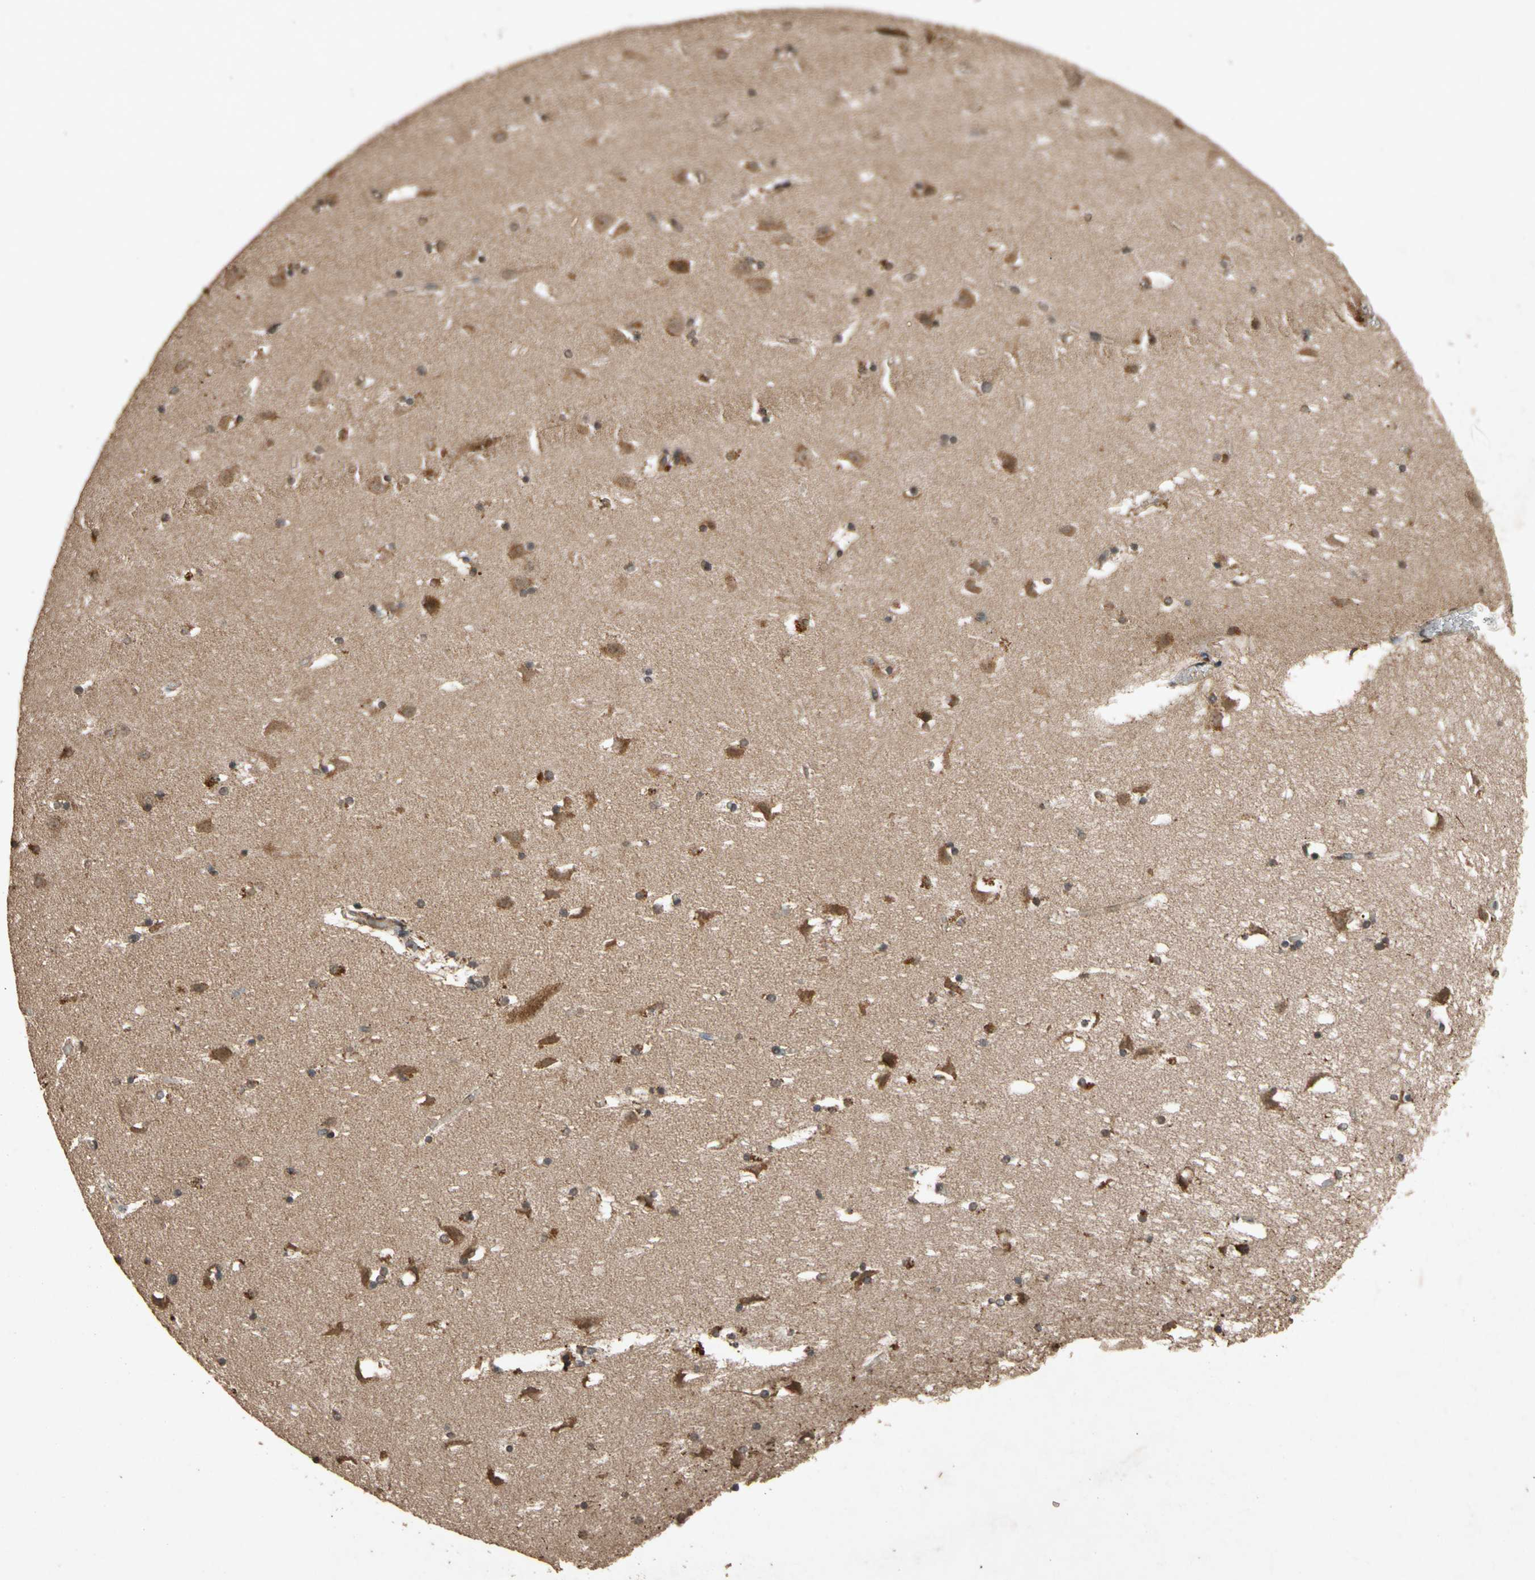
{"staining": {"intensity": "strong", "quantity": ">75%", "location": "cytoplasmic/membranous,nuclear"}, "tissue": "caudate", "cell_type": "Glial cells", "image_type": "normal", "snomed": [{"axis": "morphology", "description": "Normal tissue, NOS"}, {"axis": "topography", "description": "Lateral ventricle wall"}], "caption": "Protein expression analysis of benign human caudate reveals strong cytoplasmic/membranous,nuclear staining in approximately >75% of glial cells. The protein is stained brown, and the nuclei are stained in blue (DAB IHC with brightfield microscopy, high magnification).", "gene": "TXN2", "patient": {"sex": "male", "age": 45}}